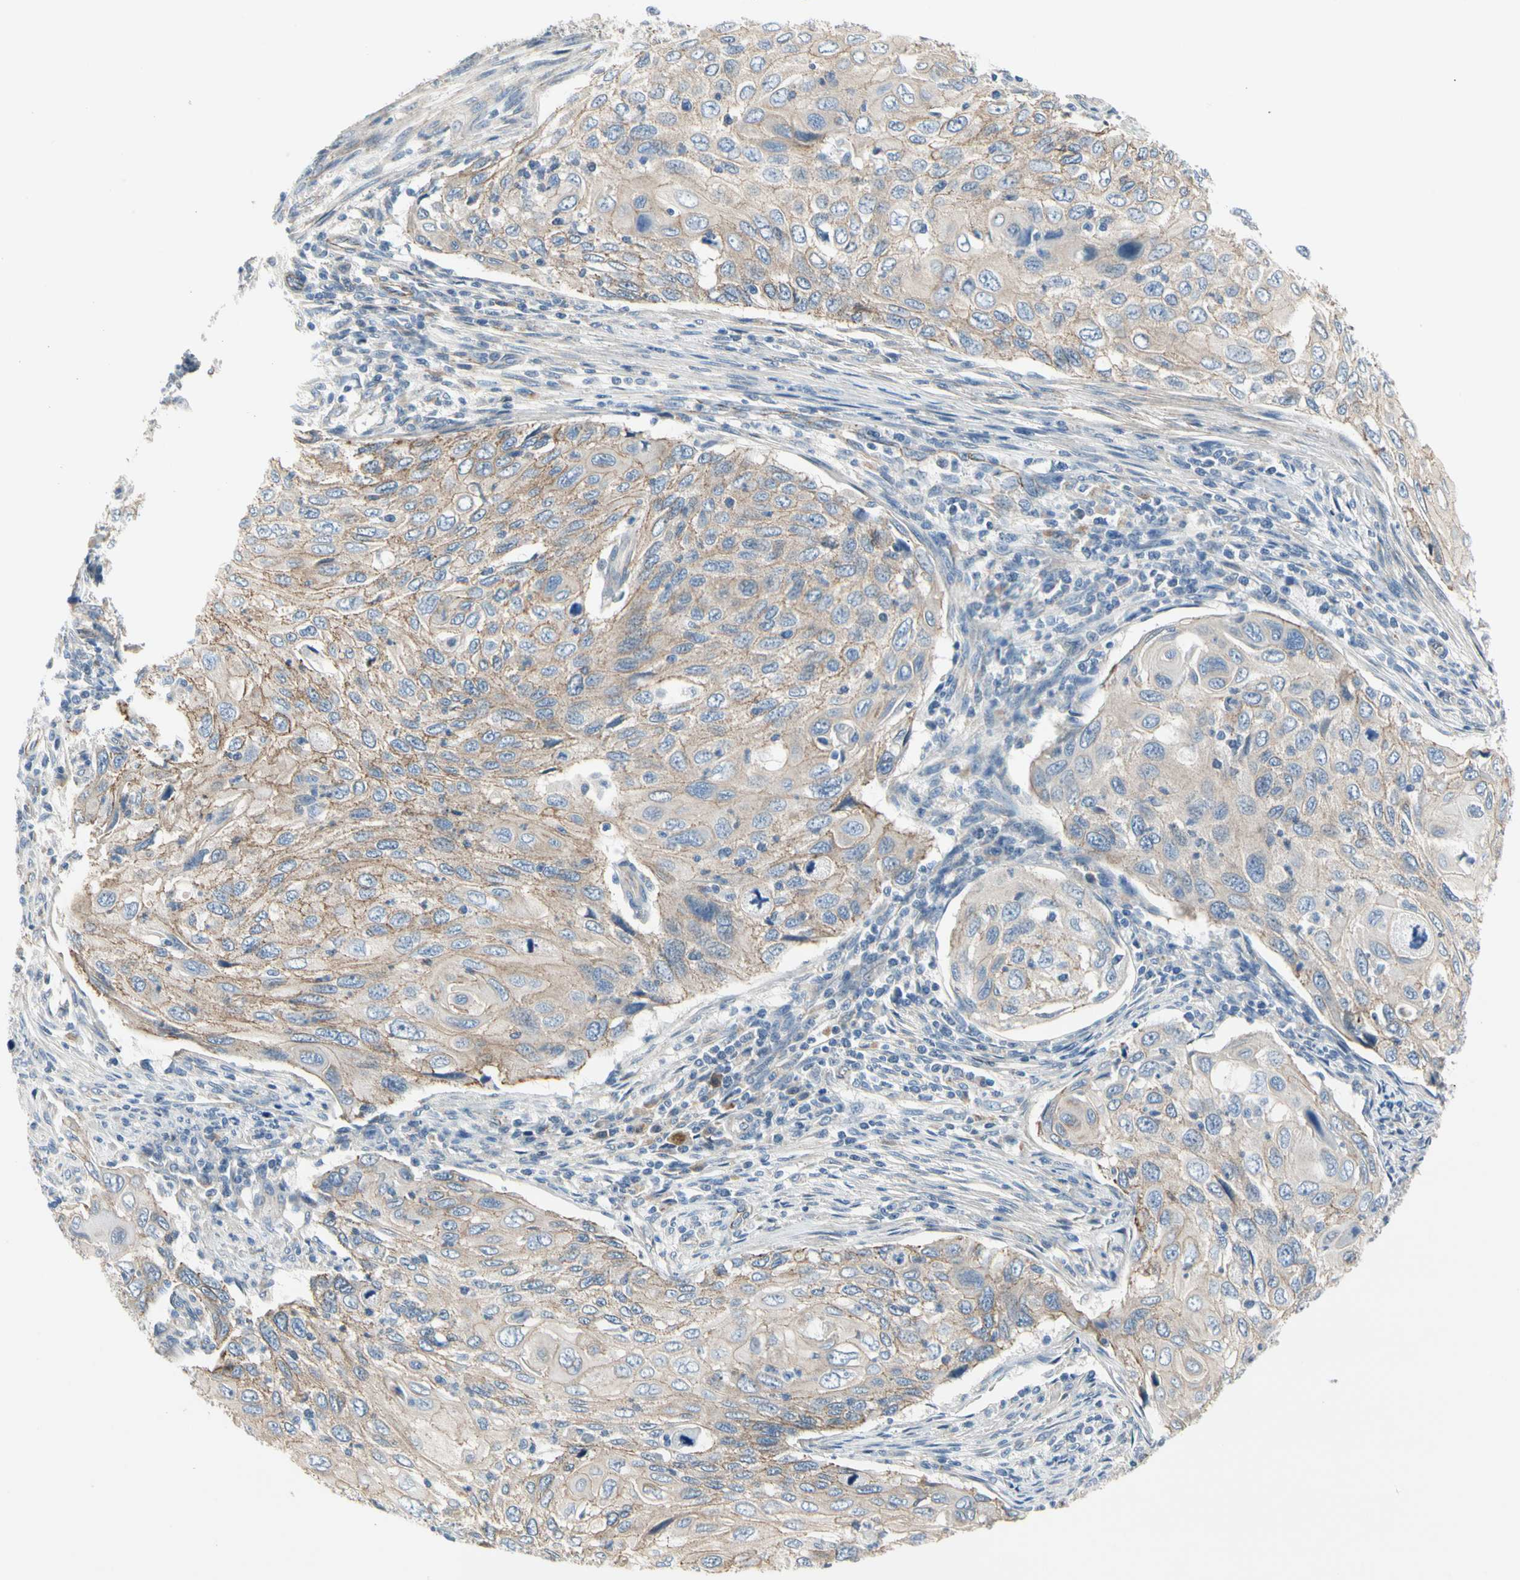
{"staining": {"intensity": "weak", "quantity": "25%-75%", "location": "cytoplasmic/membranous"}, "tissue": "cervical cancer", "cell_type": "Tumor cells", "image_type": "cancer", "snomed": [{"axis": "morphology", "description": "Squamous cell carcinoma, NOS"}, {"axis": "topography", "description": "Cervix"}], "caption": "Tumor cells show low levels of weak cytoplasmic/membranous expression in approximately 25%-75% of cells in squamous cell carcinoma (cervical).", "gene": "LGR6", "patient": {"sex": "female", "age": 70}}